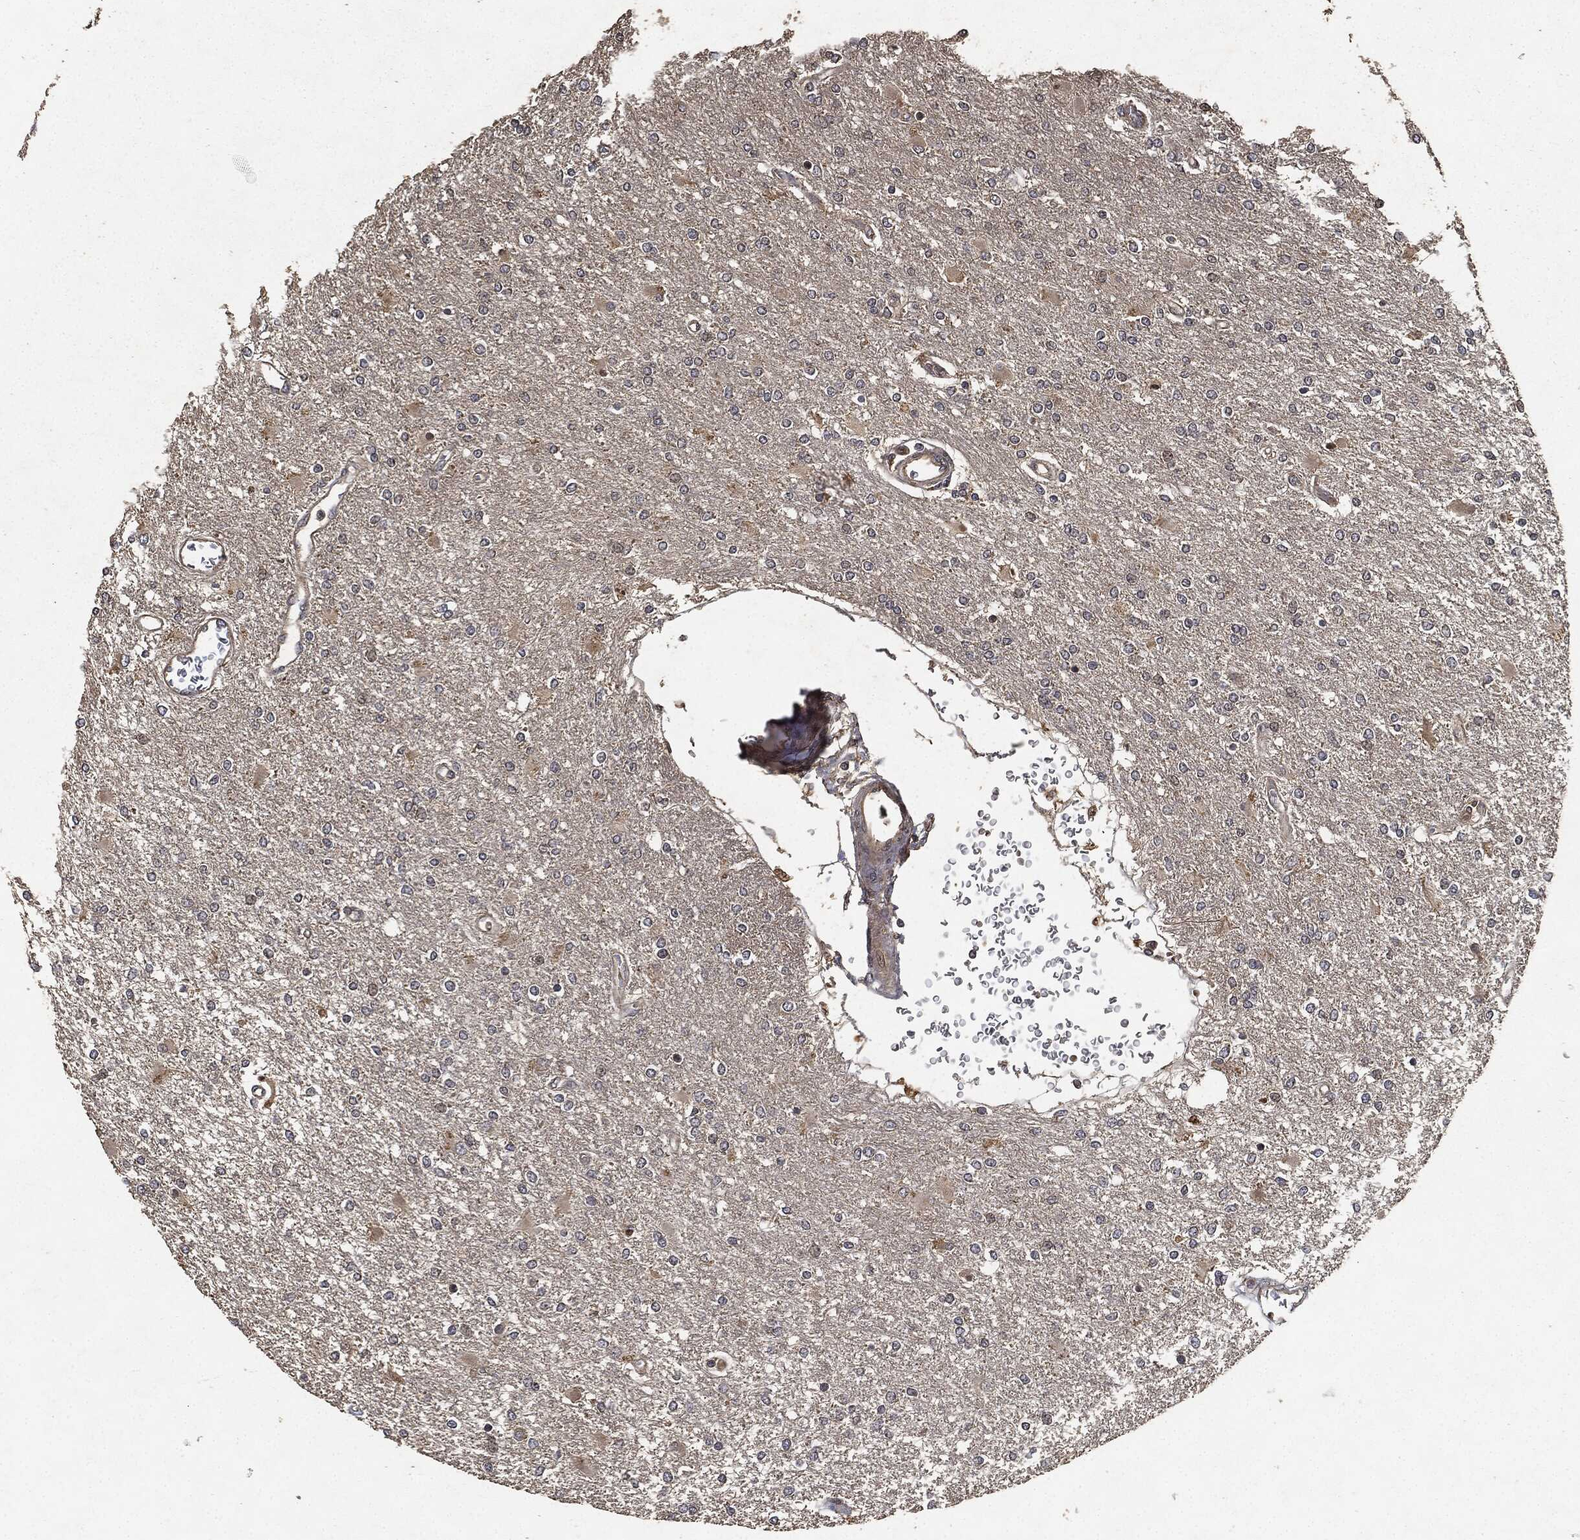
{"staining": {"intensity": "negative", "quantity": "none", "location": "none"}, "tissue": "glioma", "cell_type": "Tumor cells", "image_type": "cancer", "snomed": [{"axis": "morphology", "description": "Glioma, malignant, High grade"}, {"axis": "topography", "description": "Cerebral cortex"}], "caption": "High-grade glioma (malignant) stained for a protein using immunohistochemistry (IHC) exhibits no expression tumor cells.", "gene": "MLST8", "patient": {"sex": "male", "age": 79}}